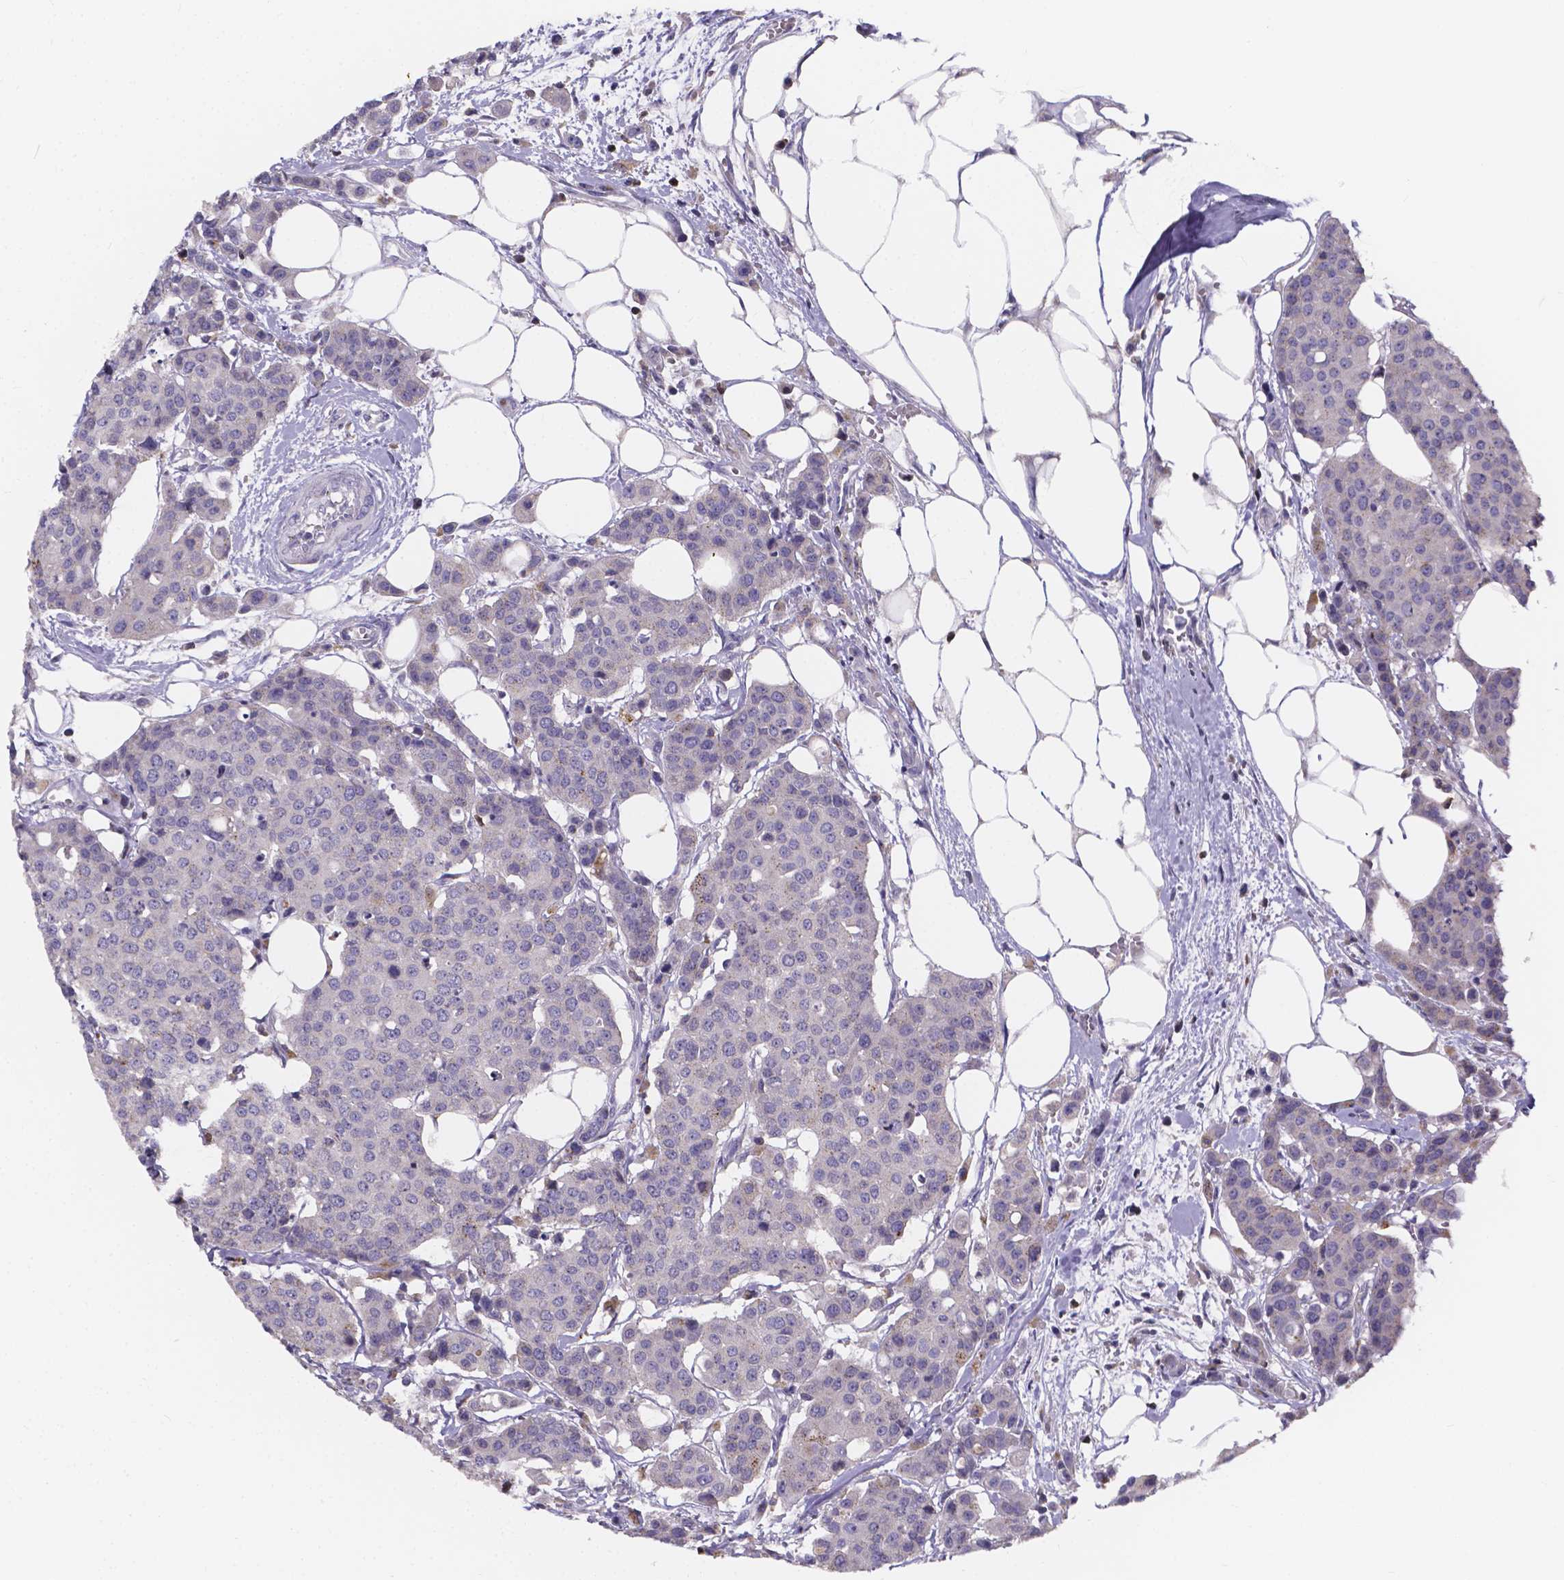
{"staining": {"intensity": "negative", "quantity": "none", "location": "none"}, "tissue": "carcinoid", "cell_type": "Tumor cells", "image_type": "cancer", "snomed": [{"axis": "morphology", "description": "Carcinoid, malignant, NOS"}, {"axis": "topography", "description": "Colon"}], "caption": "Tumor cells show no significant staining in carcinoid (malignant).", "gene": "THEMIS", "patient": {"sex": "male", "age": 81}}